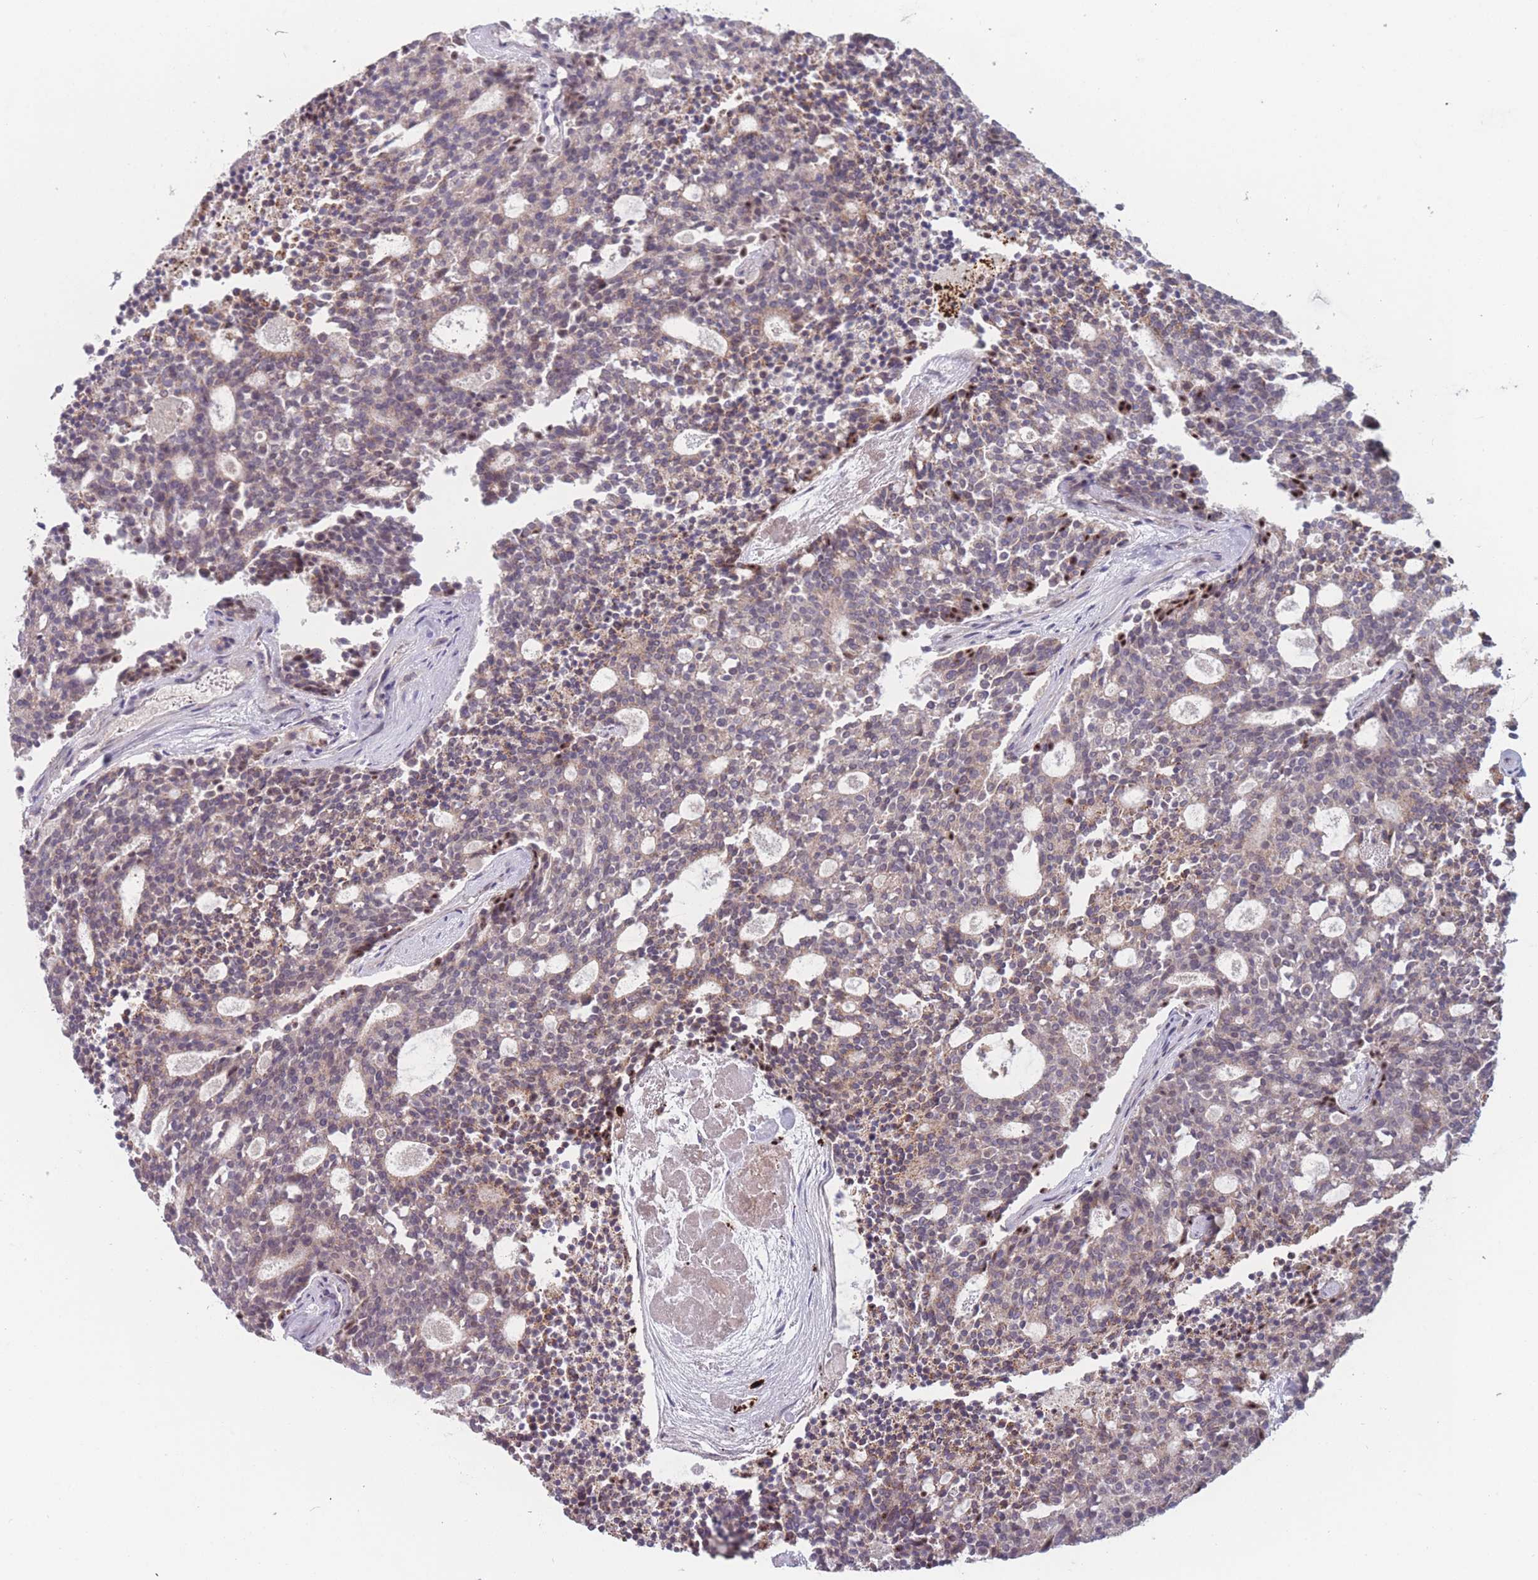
{"staining": {"intensity": "weak", "quantity": "<25%", "location": "cytoplasmic/membranous"}, "tissue": "carcinoid", "cell_type": "Tumor cells", "image_type": "cancer", "snomed": [{"axis": "morphology", "description": "Carcinoid, malignant, NOS"}, {"axis": "topography", "description": "Pancreas"}], "caption": "Immunohistochemical staining of carcinoid (malignant) reveals no significant staining in tumor cells. (DAB (3,3'-diaminobenzidine) immunohistochemistry with hematoxylin counter stain).", "gene": "TMEM232", "patient": {"sex": "female", "age": 54}}